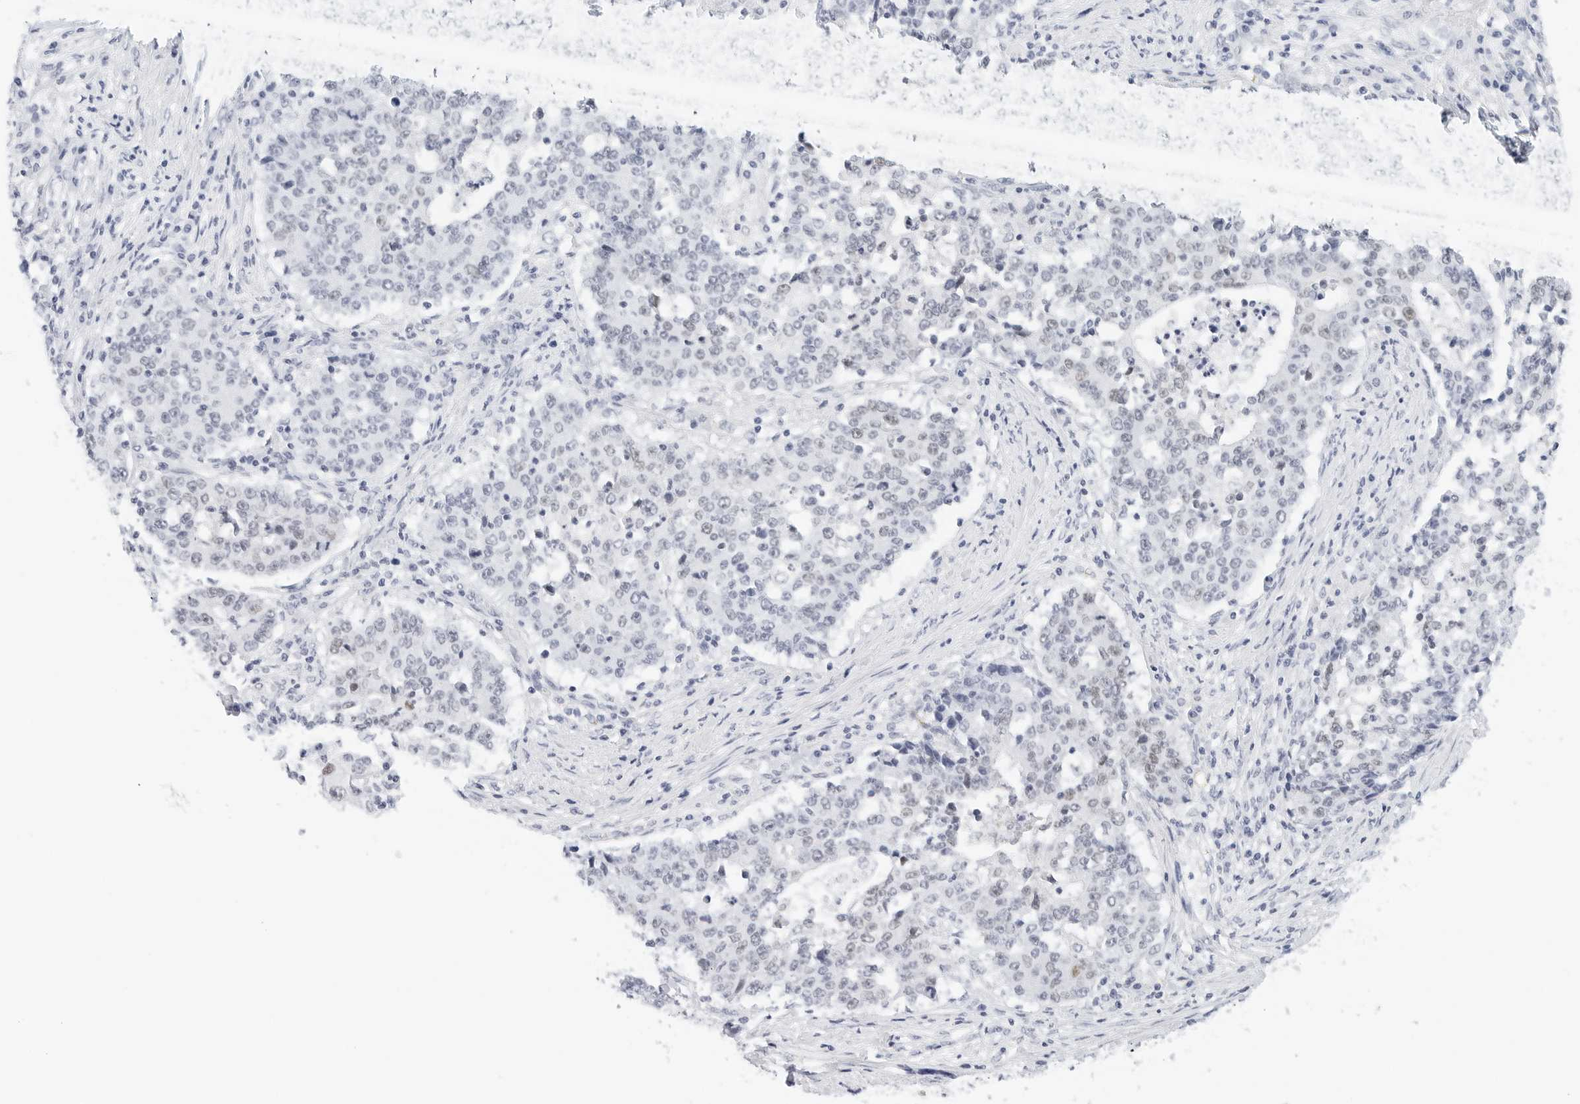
{"staining": {"intensity": "weak", "quantity": "<25%", "location": "nuclear"}, "tissue": "stomach cancer", "cell_type": "Tumor cells", "image_type": "cancer", "snomed": [{"axis": "morphology", "description": "Adenocarcinoma, NOS"}, {"axis": "topography", "description": "Stomach"}], "caption": "Human adenocarcinoma (stomach) stained for a protein using immunohistochemistry exhibits no expression in tumor cells.", "gene": "CD22", "patient": {"sex": "male", "age": 59}}